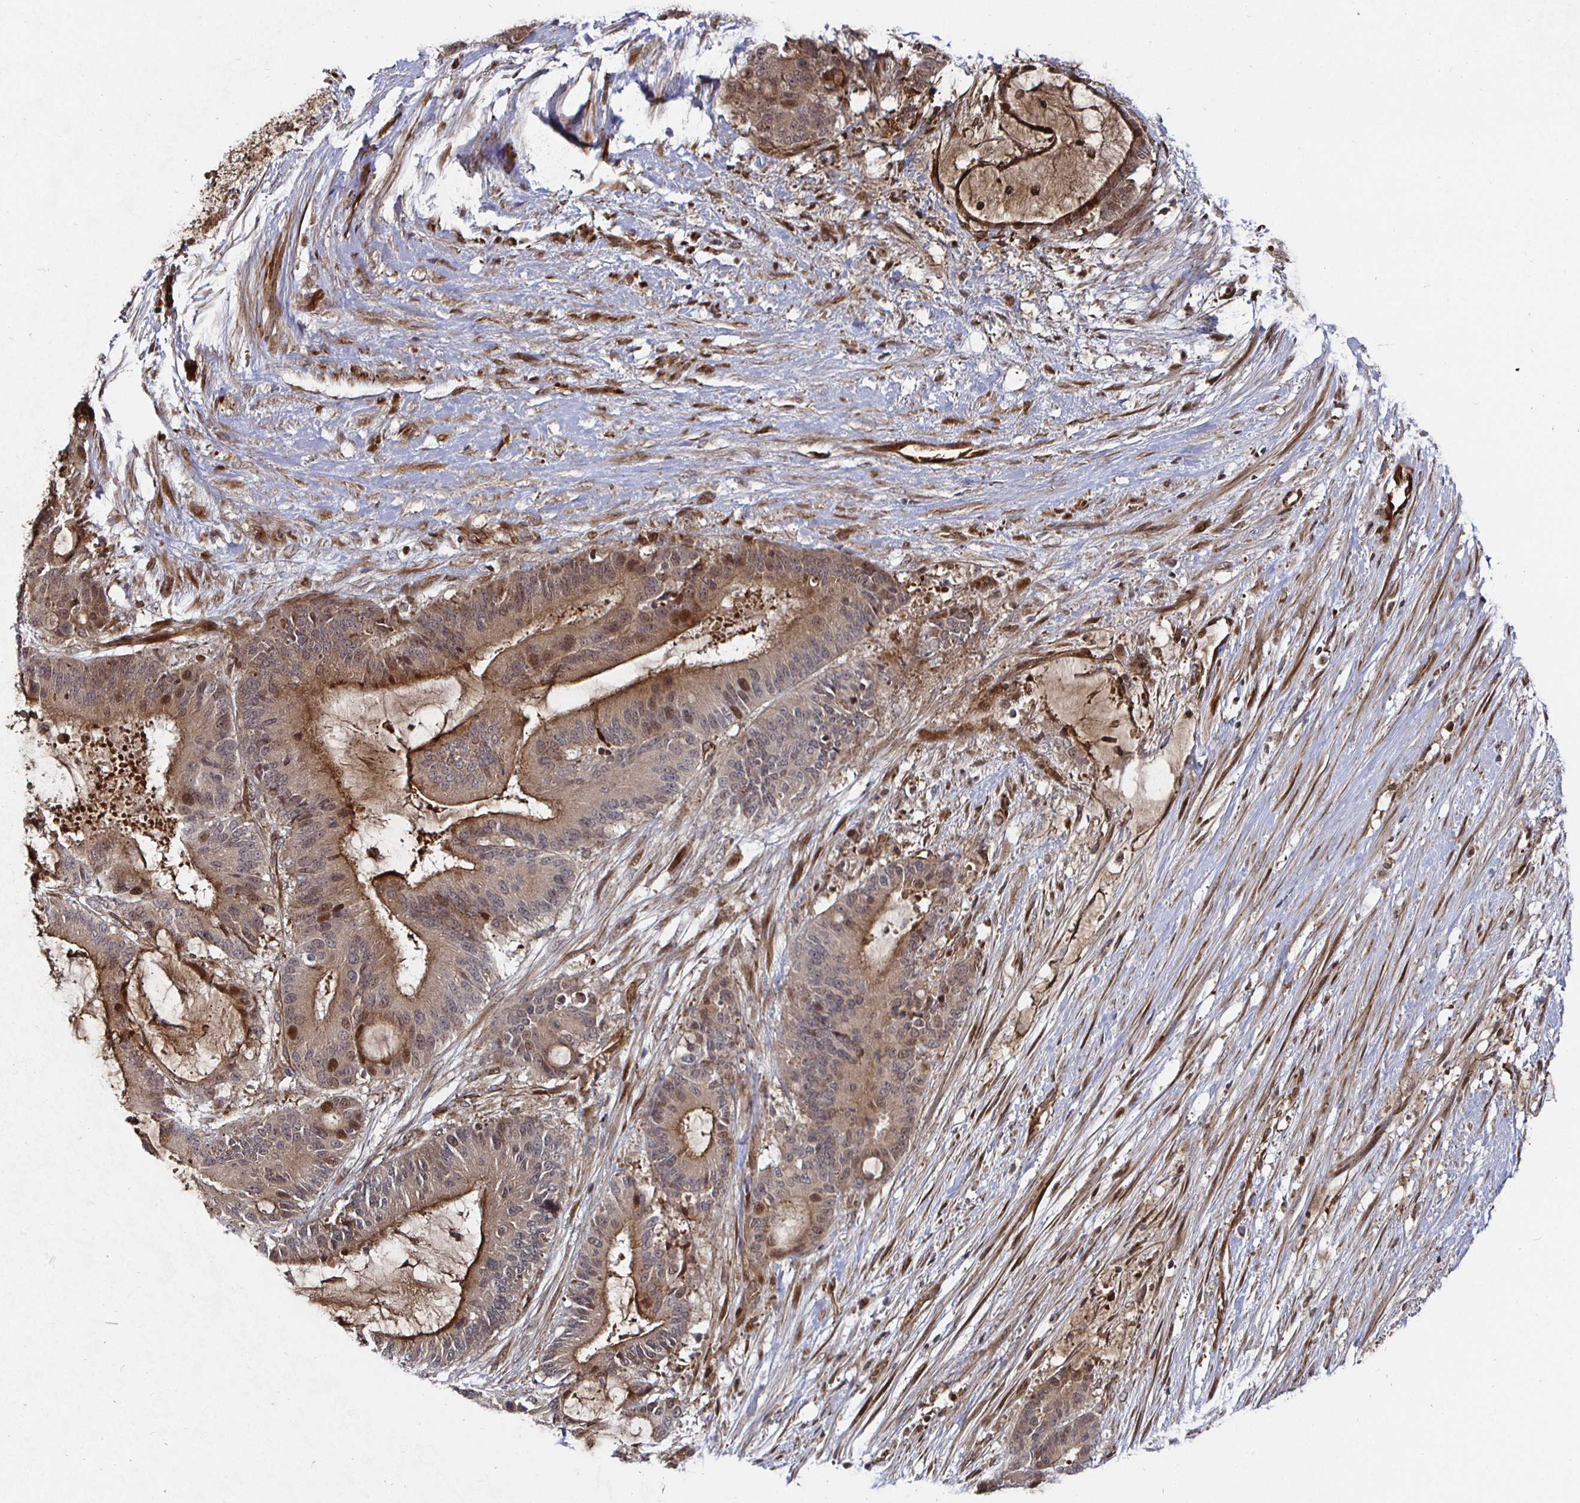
{"staining": {"intensity": "moderate", "quantity": "25%-75%", "location": "cytoplasmic/membranous"}, "tissue": "liver cancer", "cell_type": "Tumor cells", "image_type": "cancer", "snomed": [{"axis": "morphology", "description": "Normal tissue, NOS"}, {"axis": "morphology", "description": "Cholangiocarcinoma"}, {"axis": "topography", "description": "Liver"}, {"axis": "topography", "description": "Peripheral nerve tissue"}], "caption": "This image exhibits liver cholangiocarcinoma stained with immunohistochemistry to label a protein in brown. The cytoplasmic/membranous of tumor cells show moderate positivity for the protein. Nuclei are counter-stained blue.", "gene": "TBKBP1", "patient": {"sex": "female", "age": 73}}